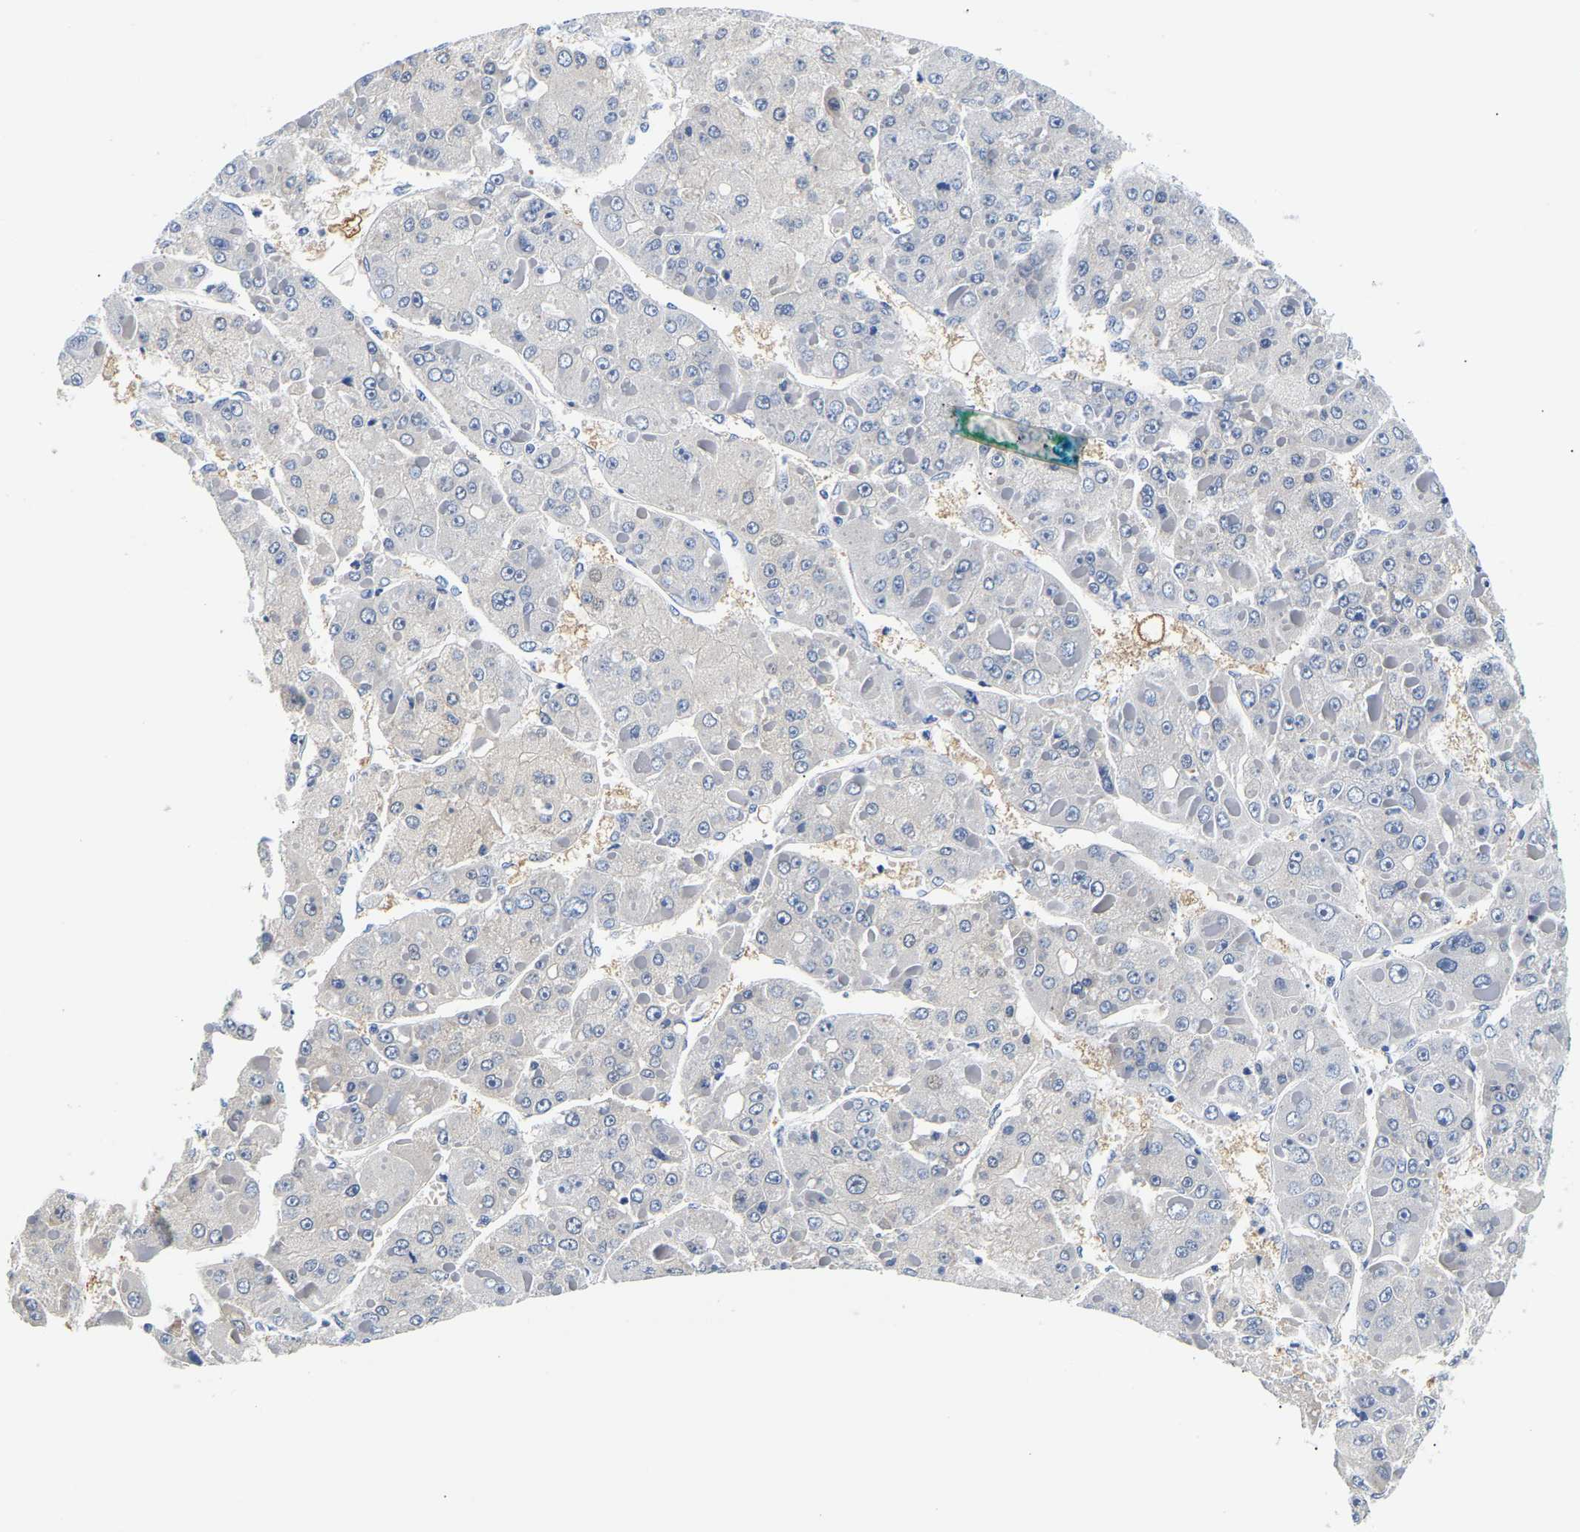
{"staining": {"intensity": "negative", "quantity": "none", "location": "none"}, "tissue": "liver cancer", "cell_type": "Tumor cells", "image_type": "cancer", "snomed": [{"axis": "morphology", "description": "Carcinoma, Hepatocellular, NOS"}, {"axis": "topography", "description": "Liver"}], "caption": "Immunohistochemistry of liver cancer shows no positivity in tumor cells.", "gene": "UCHL3", "patient": {"sex": "female", "age": 73}}